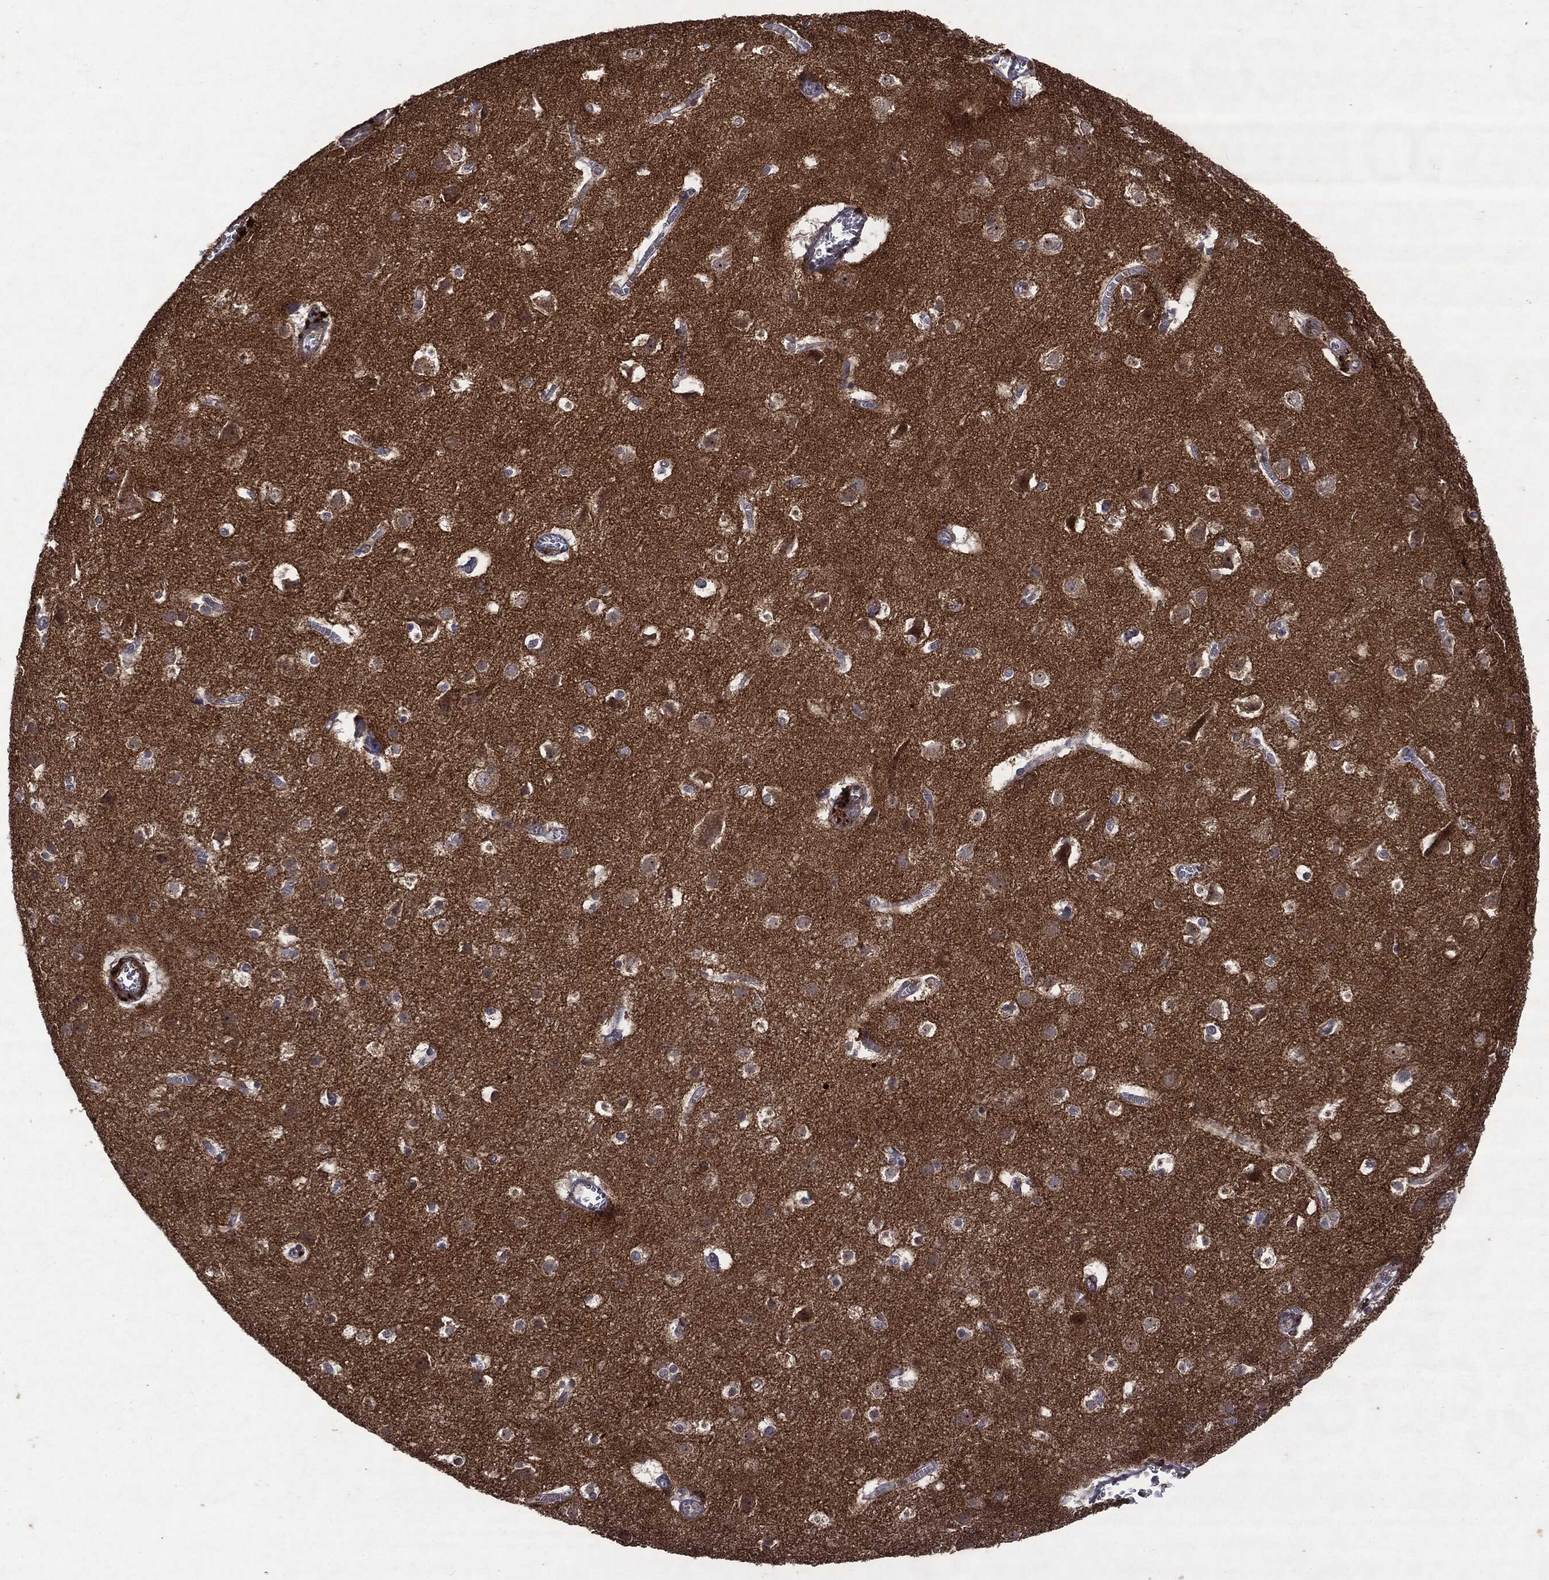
{"staining": {"intensity": "negative", "quantity": "none", "location": "none"}, "tissue": "cerebral cortex", "cell_type": "Endothelial cells", "image_type": "normal", "snomed": [{"axis": "morphology", "description": "Normal tissue, NOS"}, {"axis": "topography", "description": "Cerebral cortex"}], "caption": "Immunohistochemical staining of benign cerebral cortex reveals no significant staining in endothelial cells.", "gene": "PTEN", "patient": {"sex": "male", "age": 59}}